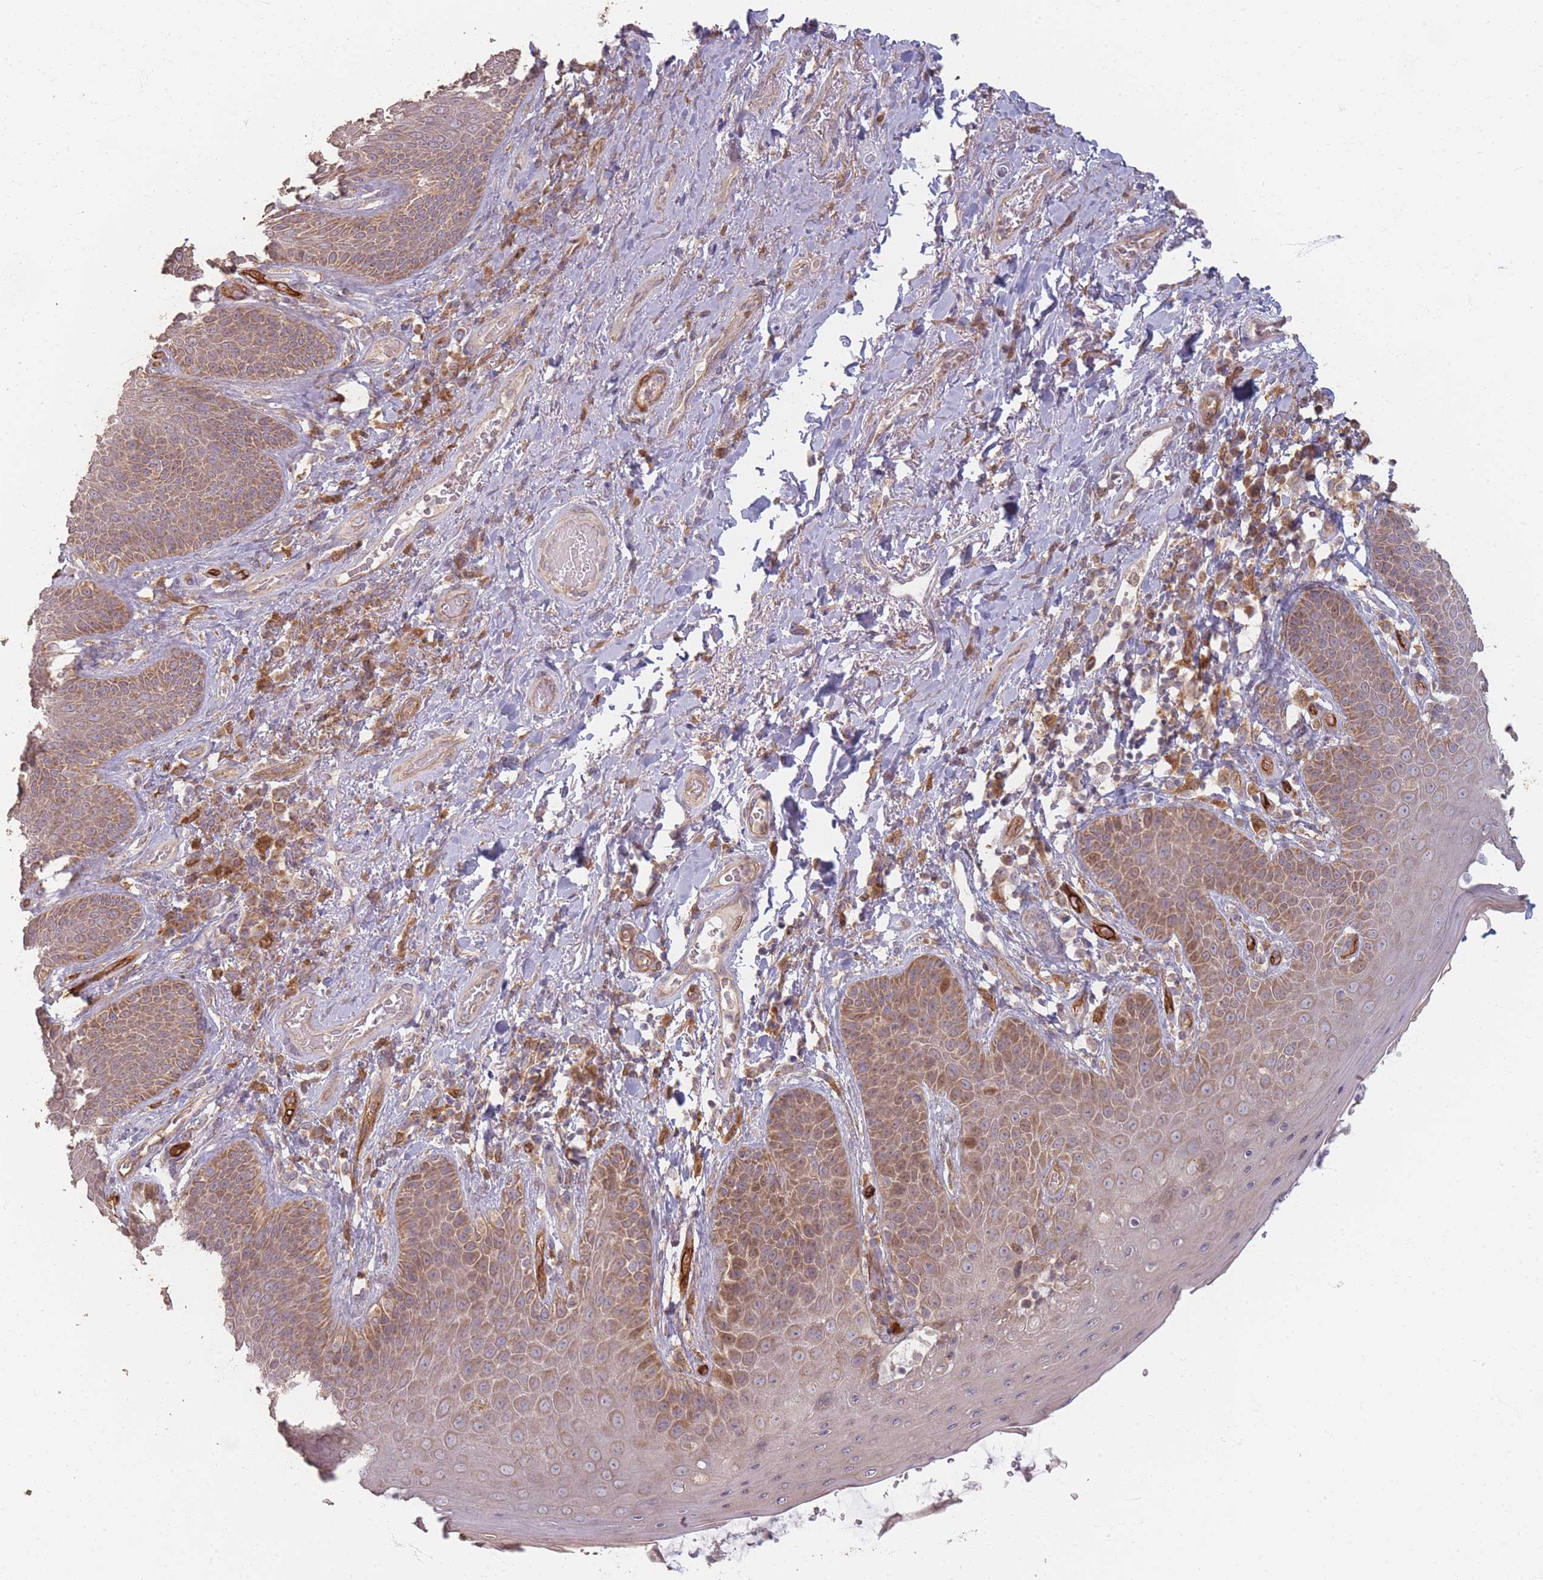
{"staining": {"intensity": "moderate", "quantity": "25%-75%", "location": "cytoplasmic/membranous,nuclear"}, "tissue": "skin", "cell_type": "Epidermal cells", "image_type": "normal", "snomed": [{"axis": "morphology", "description": "Normal tissue, NOS"}, {"axis": "topography", "description": "Anal"}], "caption": "Epidermal cells demonstrate medium levels of moderate cytoplasmic/membranous,nuclear positivity in approximately 25%-75% of cells in unremarkable human skin.", "gene": "MRPS6", "patient": {"sex": "female", "age": 89}}